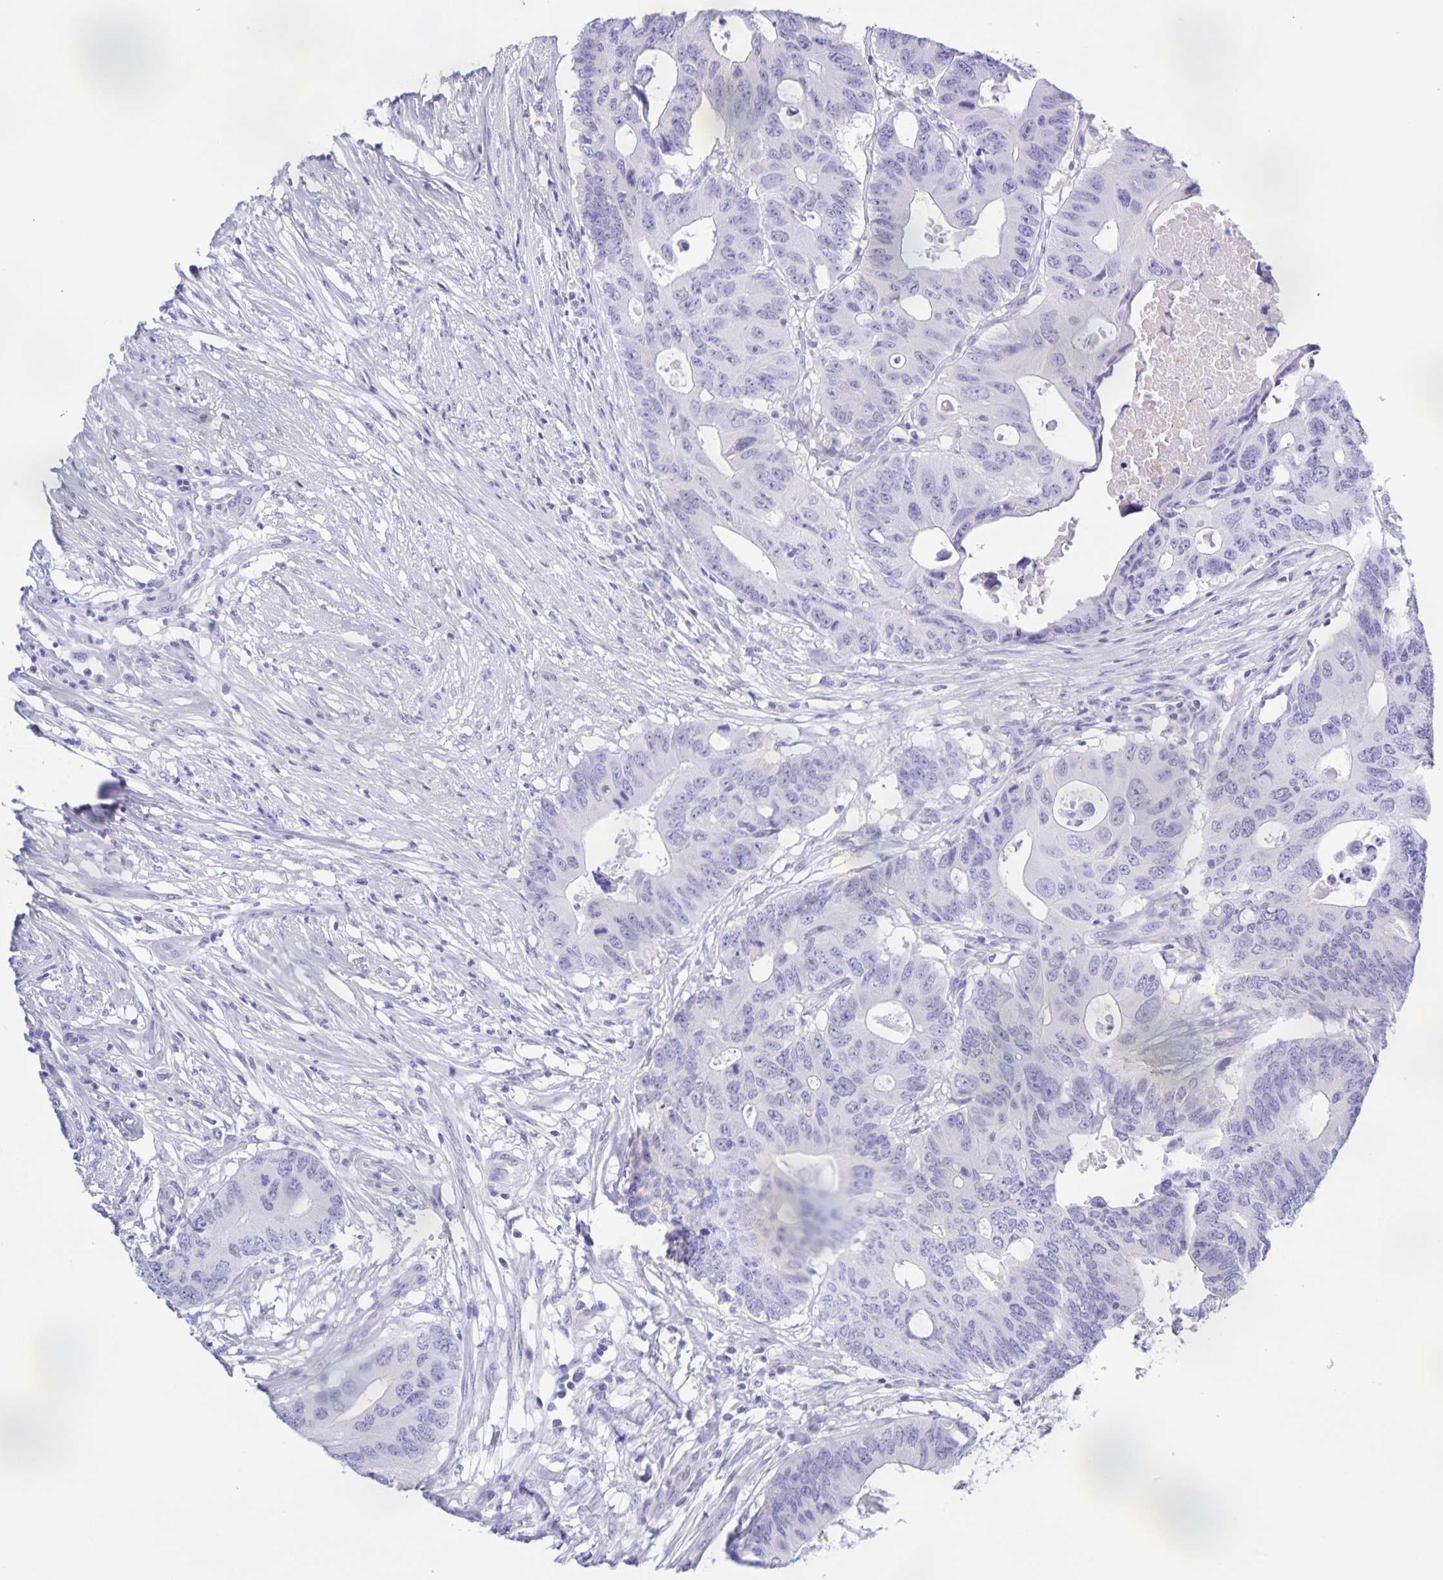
{"staining": {"intensity": "negative", "quantity": "none", "location": "none"}, "tissue": "colorectal cancer", "cell_type": "Tumor cells", "image_type": "cancer", "snomed": [{"axis": "morphology", "description": "Adenocarcinoma, NOS"}, {"axis": "topography", "description": "Colon"}], "caption": "IHC histopathology image of neoplastic tissue: human adenocarcinoma (colorectal) stained with DAB (3,3'-diaminobenzidine) displays no significant protein positivity in tumor cells.", "gene": "CATSPER4", "patient": {"sex": "male", "age": 71}}